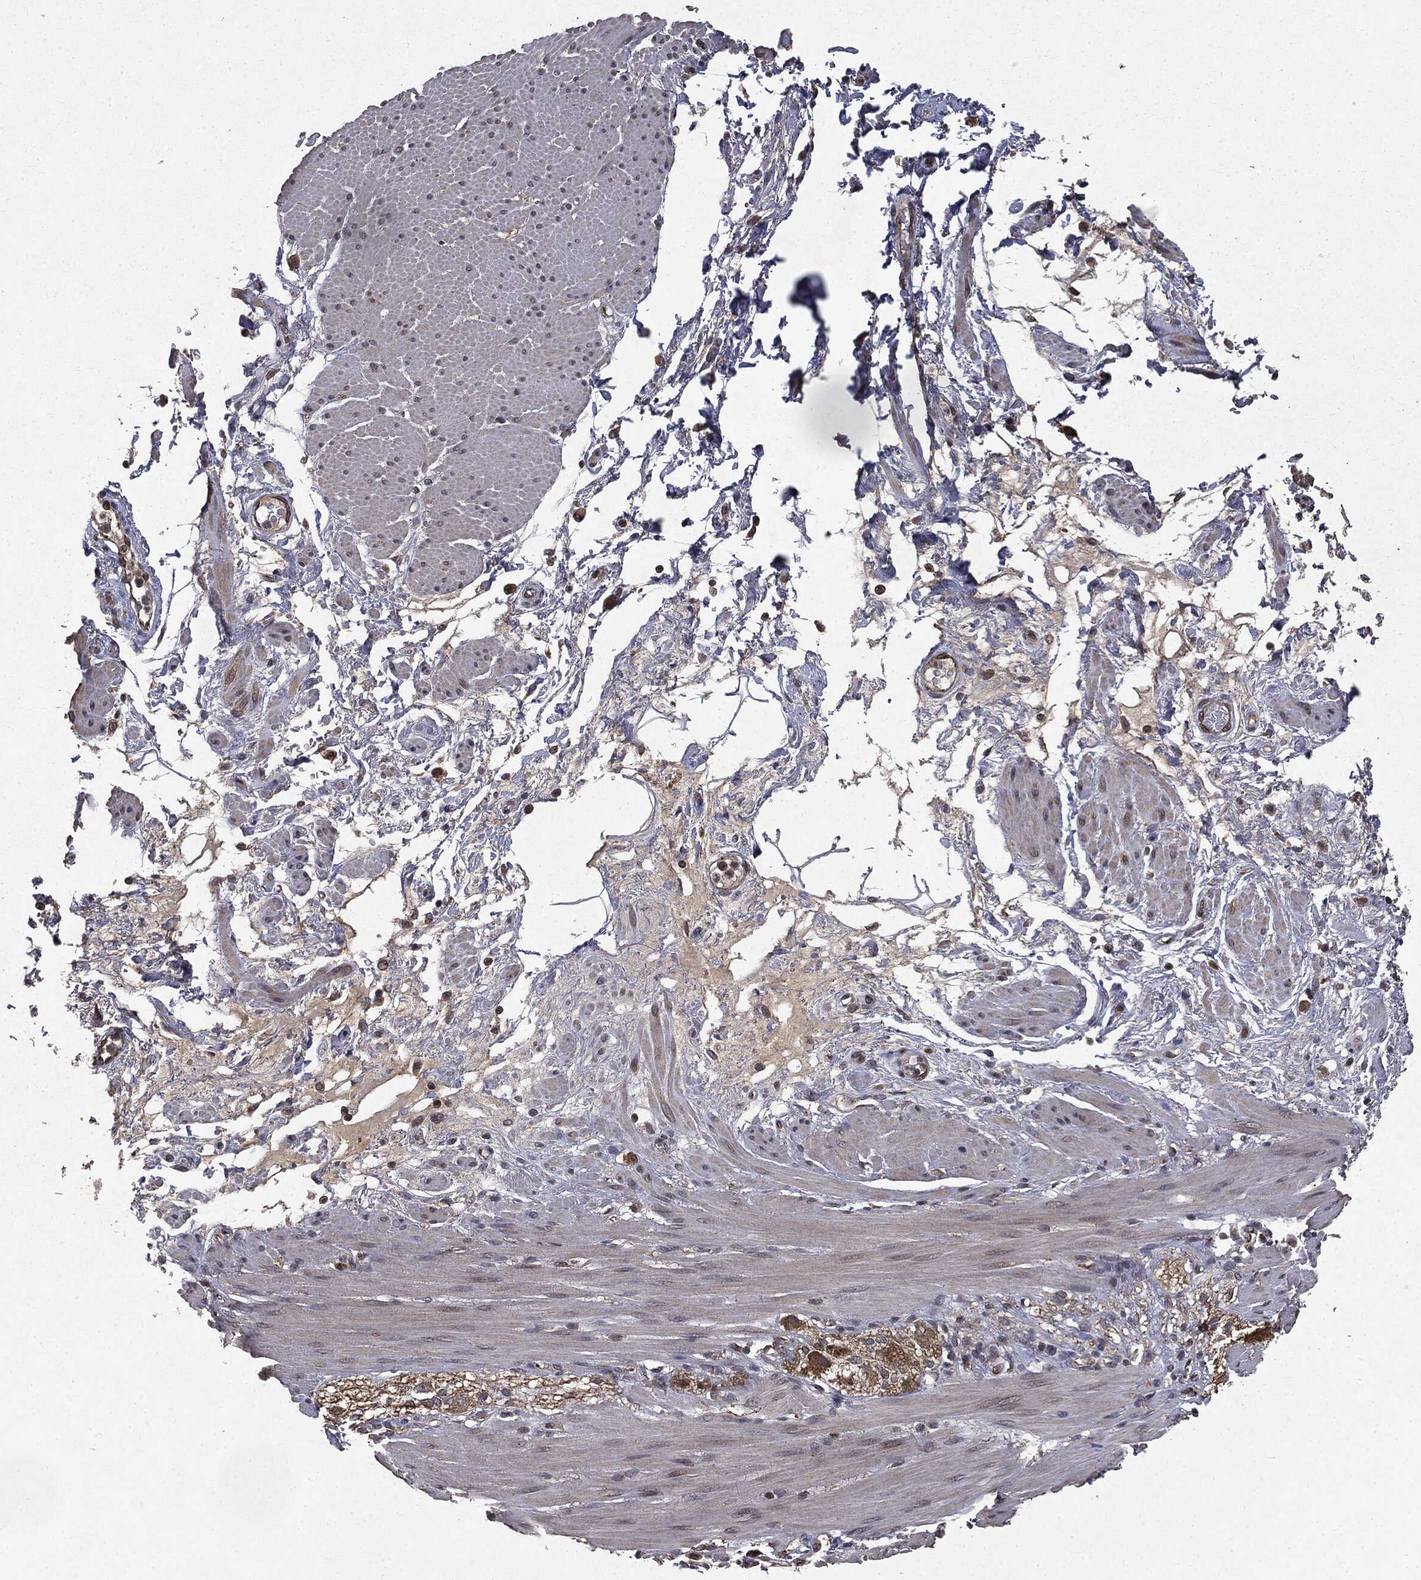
{"staining": {"intensity": "negative", "quantity": "none", "location": "none"}, "tissue": "smooth muscle", "cell_type": "Smooth muscle cells", "image_type": "normal", "snomed": [{"axis": "morphology", "description": "Normal tissue, NOS"}, {"axis": "topography", "description": "Smooth muscle"}, {"axis": "topography", "description": "Anal"}], "caption": "This is an immunohistochemistry image of normal human smooth muscle. There is no staining in smooth muscle cells.", "gene": "PLPPR2", "patient": {"sex": "male", "age": 83}}